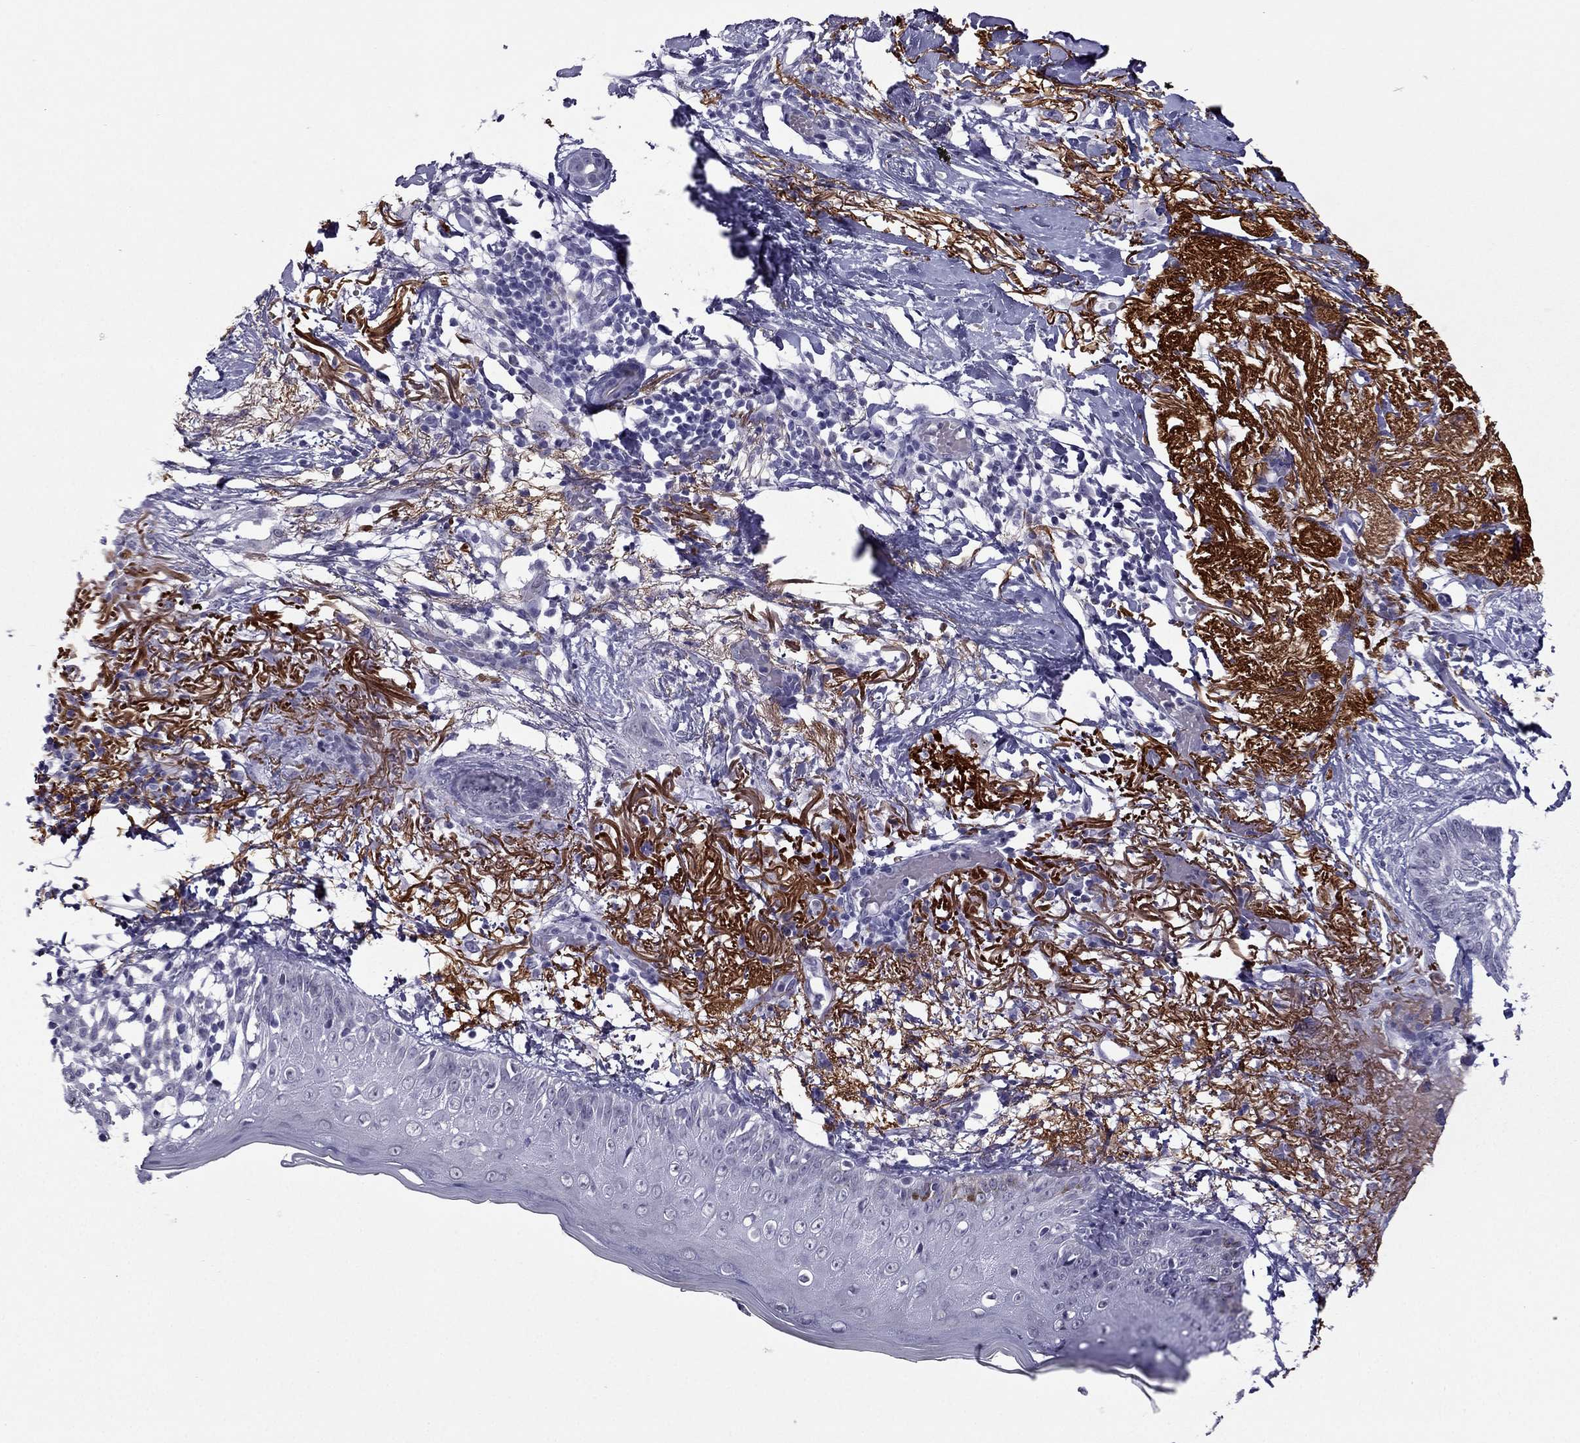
{"staining": {"intensity": "negative", "quantity": "none", "location": "none"}, "tissue": "skin cancer", "cell_type": "Tumor cells", "image_type": "cancer", "snomed": [{"axis": "morphology", "description": "Normal tissue, NOS"}, {"axis": "morphology", "description": "Basal cell carcinoma"}, {"axis": "topography", "description": "Skin"}], "caption": "High power microscopy image of an immunohistochemistry (IHC) image of skin basal cell carcinoma, revealing no significant staining in tumor cells. (DAB (3,3'-diaminobenzidine) IHC visualized using brightfield microscopy, high magnification).", "gene": "MYLK3", "patient": {"sex": "male", "age": 84}}